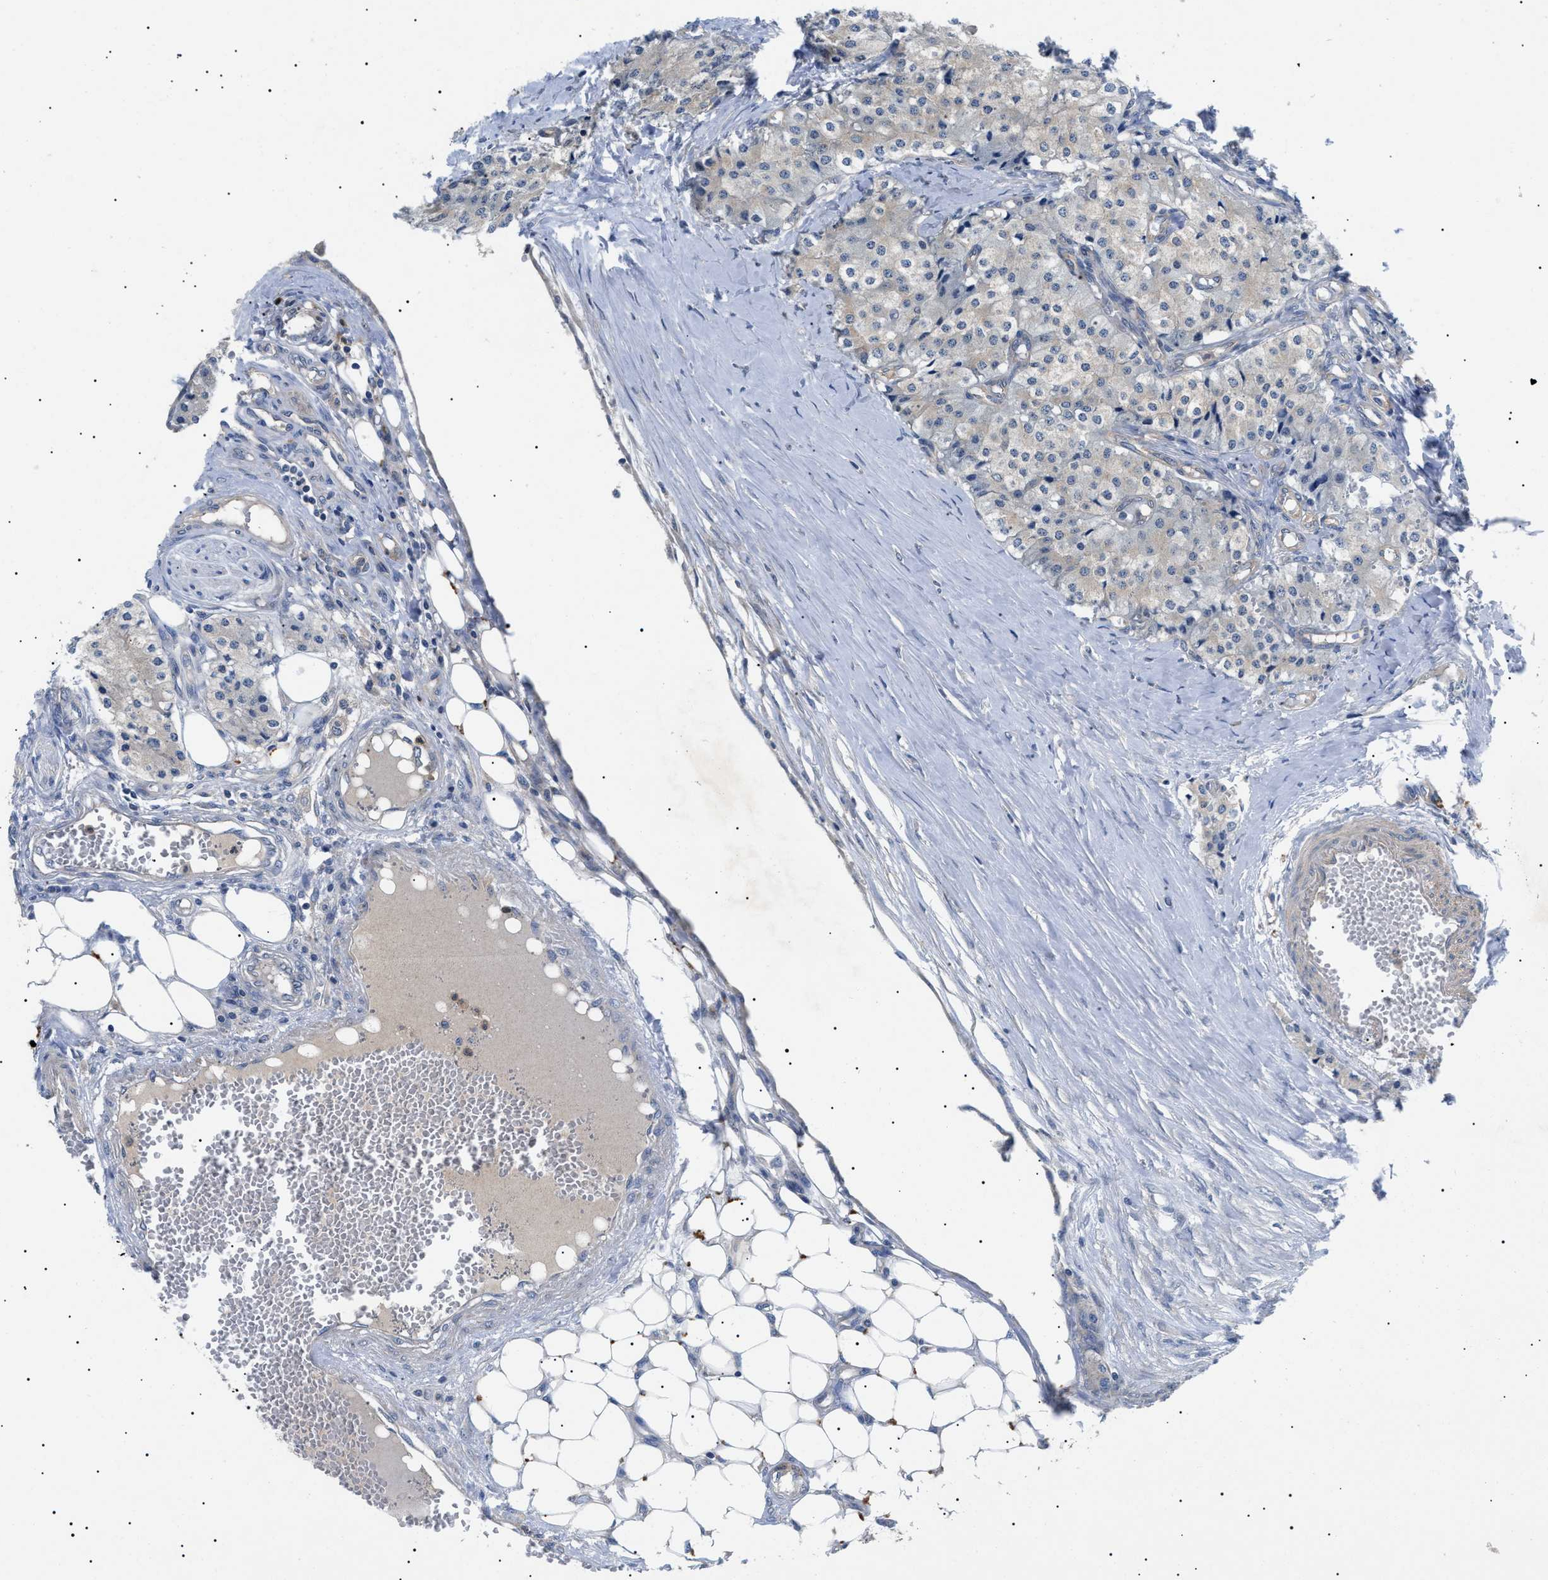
{"staining": {"intensity": "weak", "quantity": "<25%", "location": "cytoplasmic/membranous"}, "tissue": "carcinoid", "cell_type": "Tumor cells", "image_type": "cancer", "snomed": [{"axis": "morphology", "description": "Carcinoid, malignant, NOS"}, {"axis": "topography", "description": "Colon"}], "caption": "Immunohistochemistry image of human malignant carcinoid stained for a protein (brown), which shows no staining in tumor cells.", "gene": "RIPK1", "patient": {"sex": "female", "age": 52}}